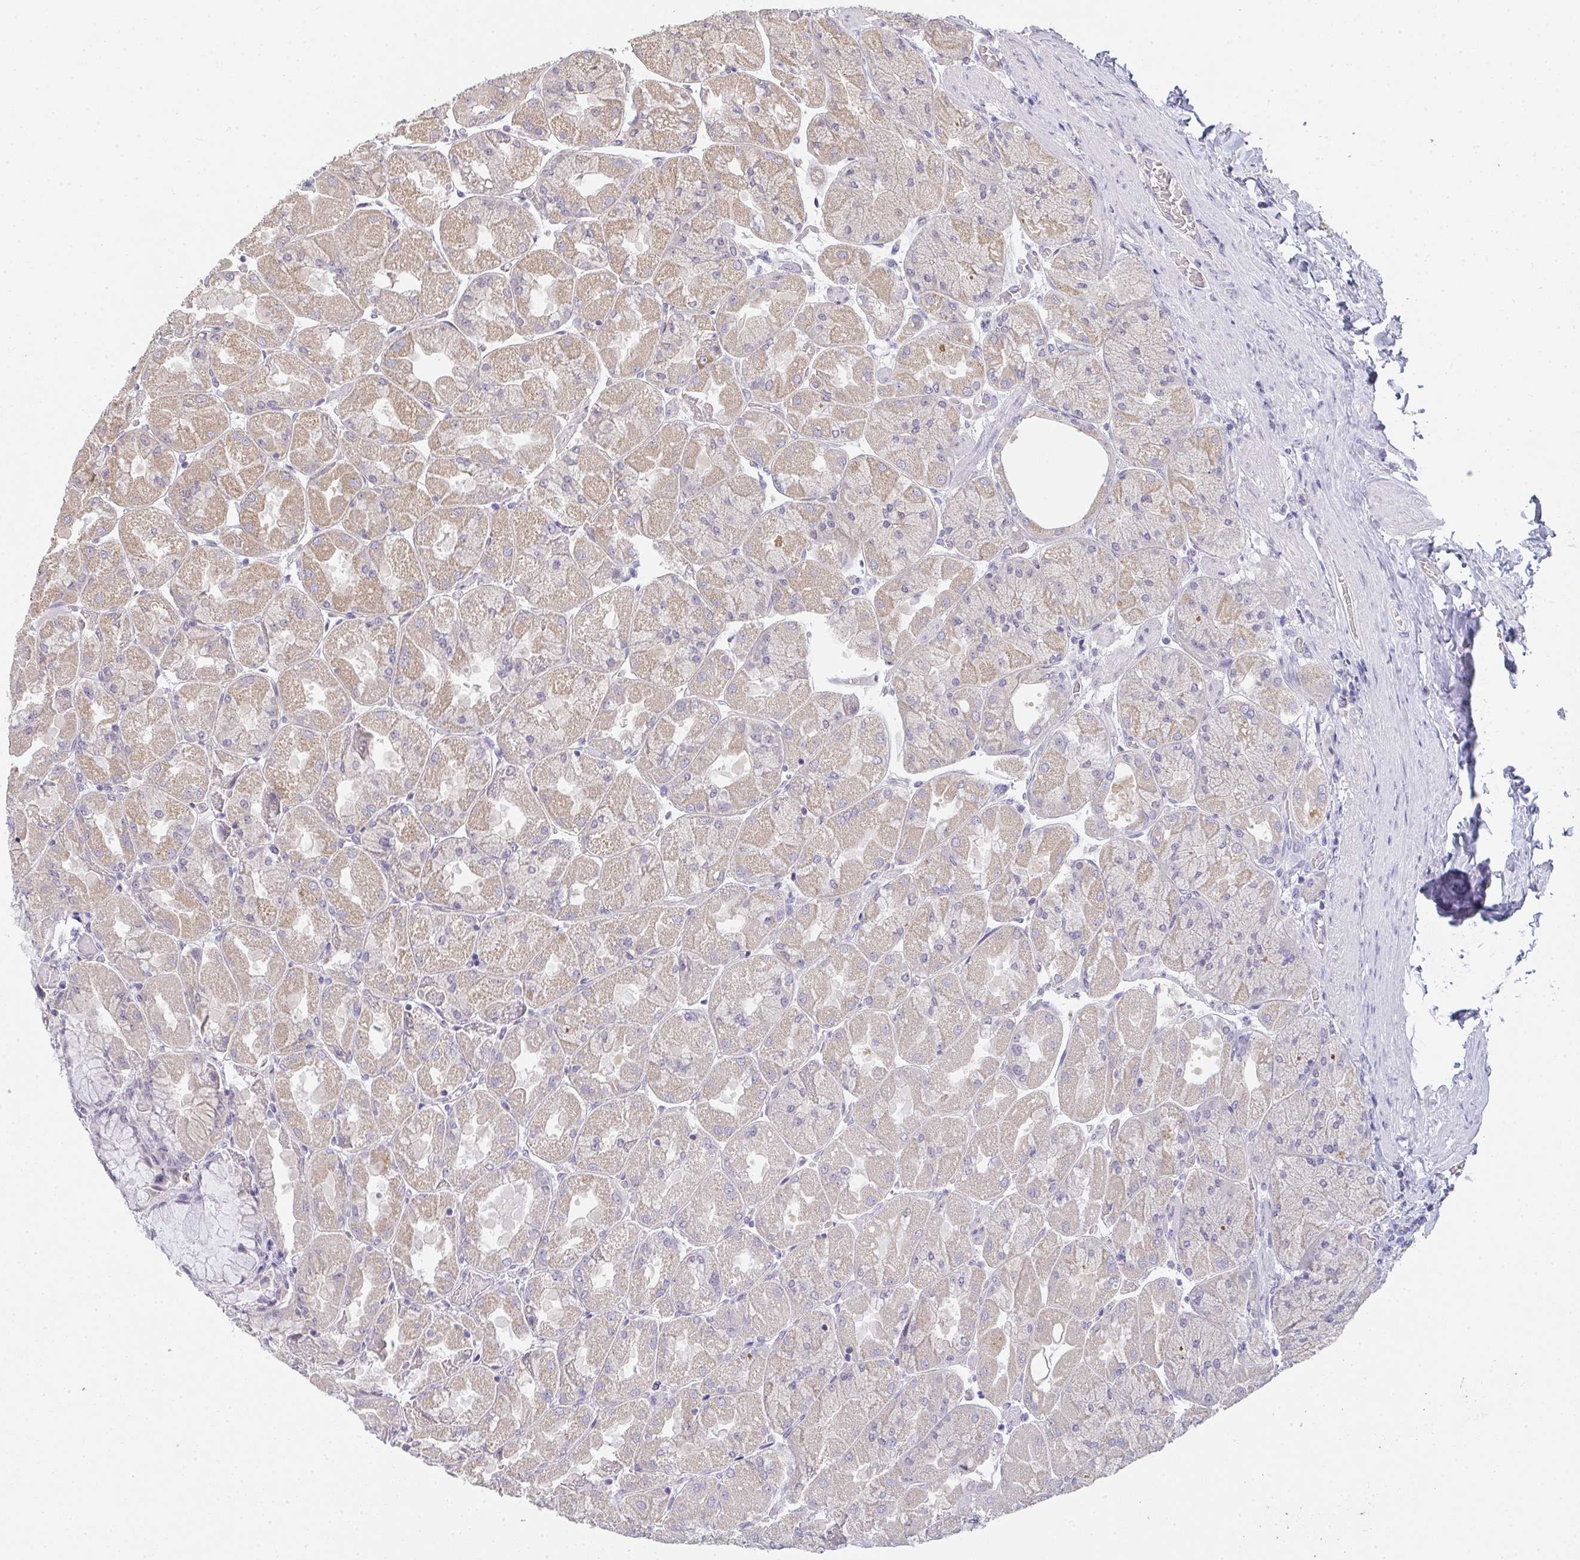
{"staining": {"intensity": "moderate", "quantity": "25%-75%", "location": "cytoplasmic/membranous"}, "tissue": "stomach", "cell_type": "Glandular cells", "image_type": "normal", "snomed": [{"axis": "morphology", "description": "Normal tissue, NOS"}, {"axis": "topography", "description": "Stomach"}], "caption": "Protein analysis of unremarkable stomach reveals moderate cytoplasmic/membranous expression in approximately 25%-75% of glandular cells. (brown staining indicates protein expression, while blue staining denotes nuclei).", "gene": "TMEM219", "patient": {"sex": "female", "age": 61}}